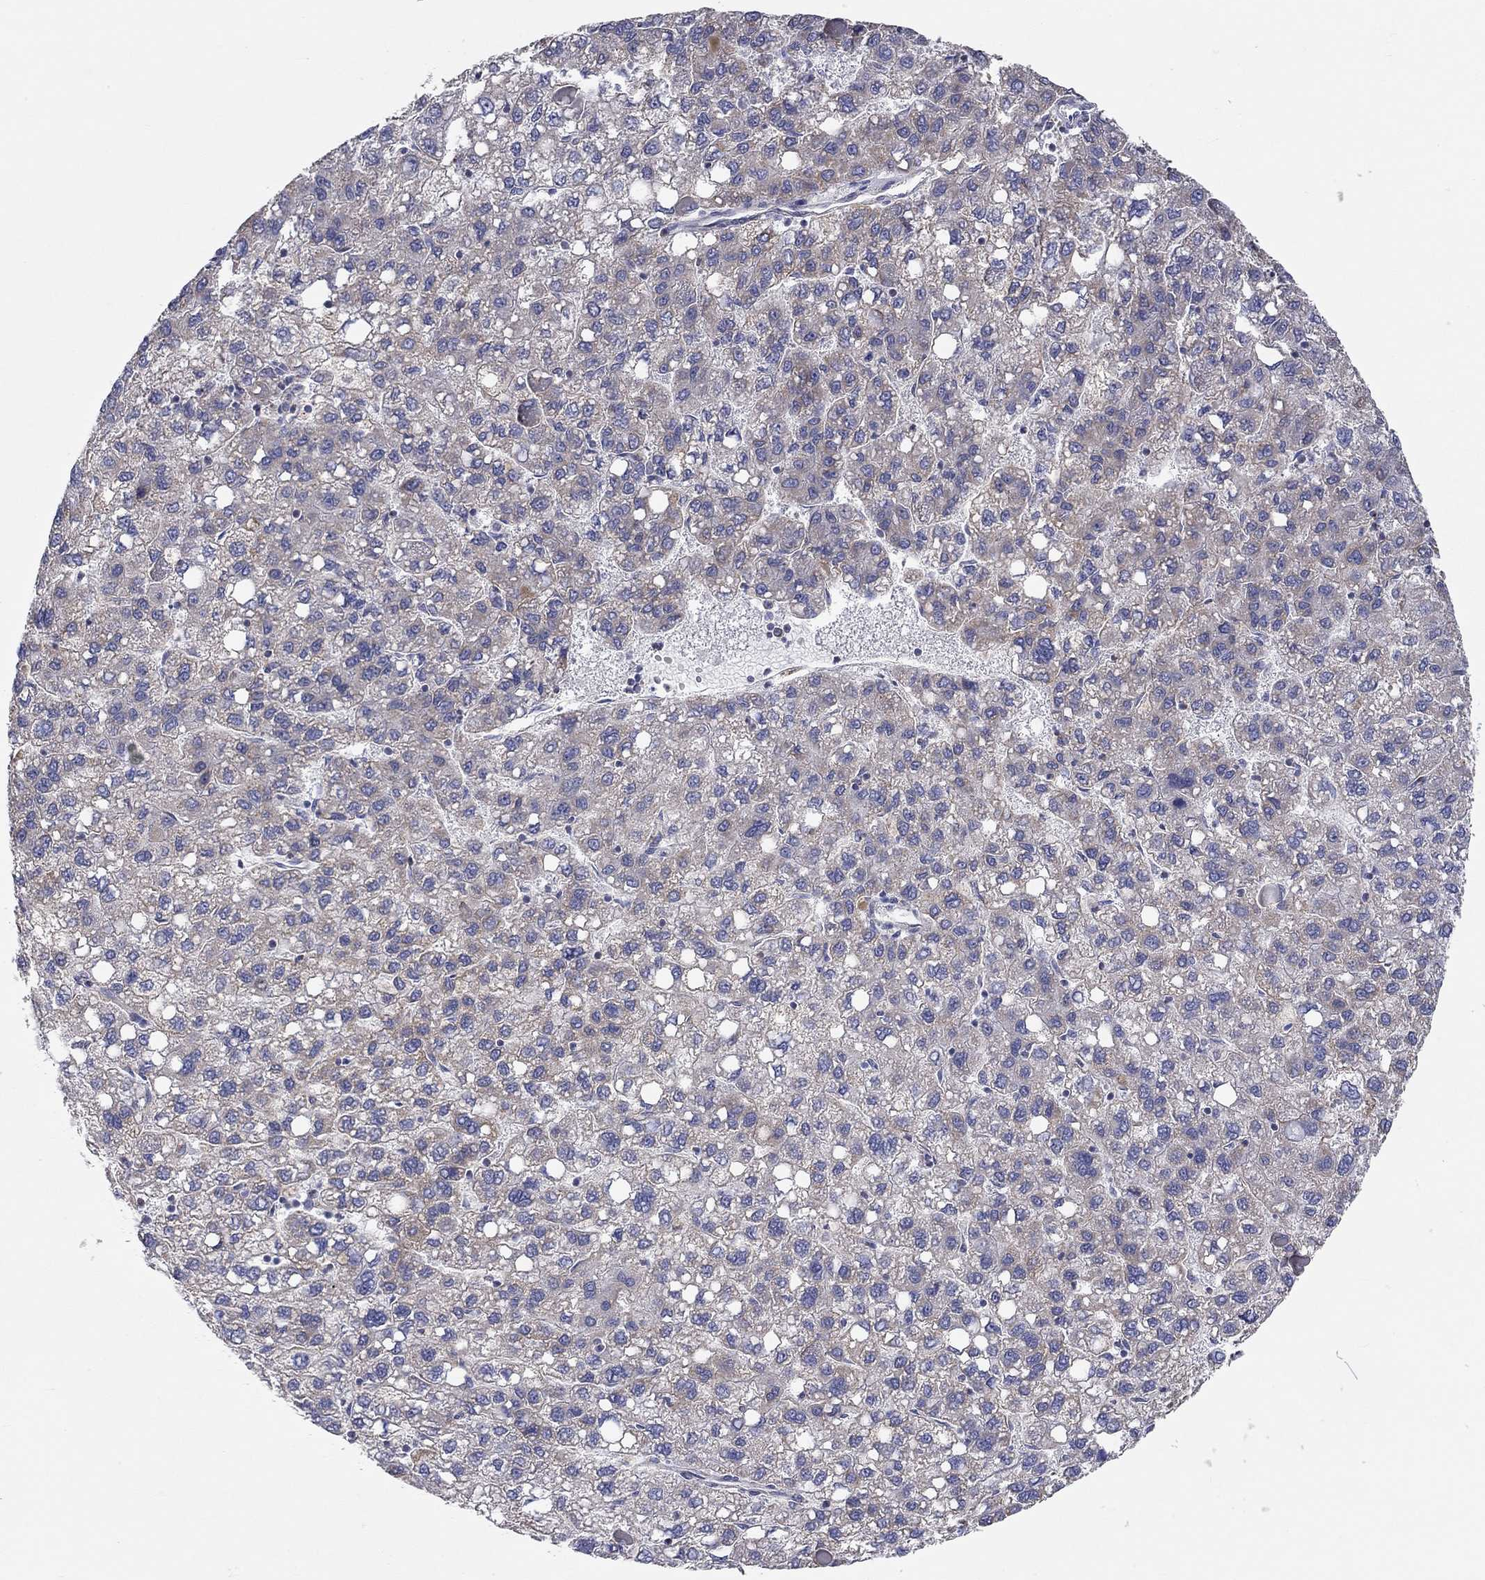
{"staining": {"intensity": "weak", "quantity": "<25%", "location": "cytoplasmic/membranous"}, "tissue": "liver cancer", "cell_type": "Tumor cells", "image_type": "cancer", "snomed": [{"axis": "morphology", "description": "Carcinoma, Hepatocellular, NOS"}, {"axis": "topography", "description": "Liver"}], "caption": "A high-resolution histopathology image shows IHC staining of hepatocellular carcinoma (liver), which displays no significant staining in tumor cells.", "gene": "RCAN1", "patient": {"sex": "female", "age": 82}}